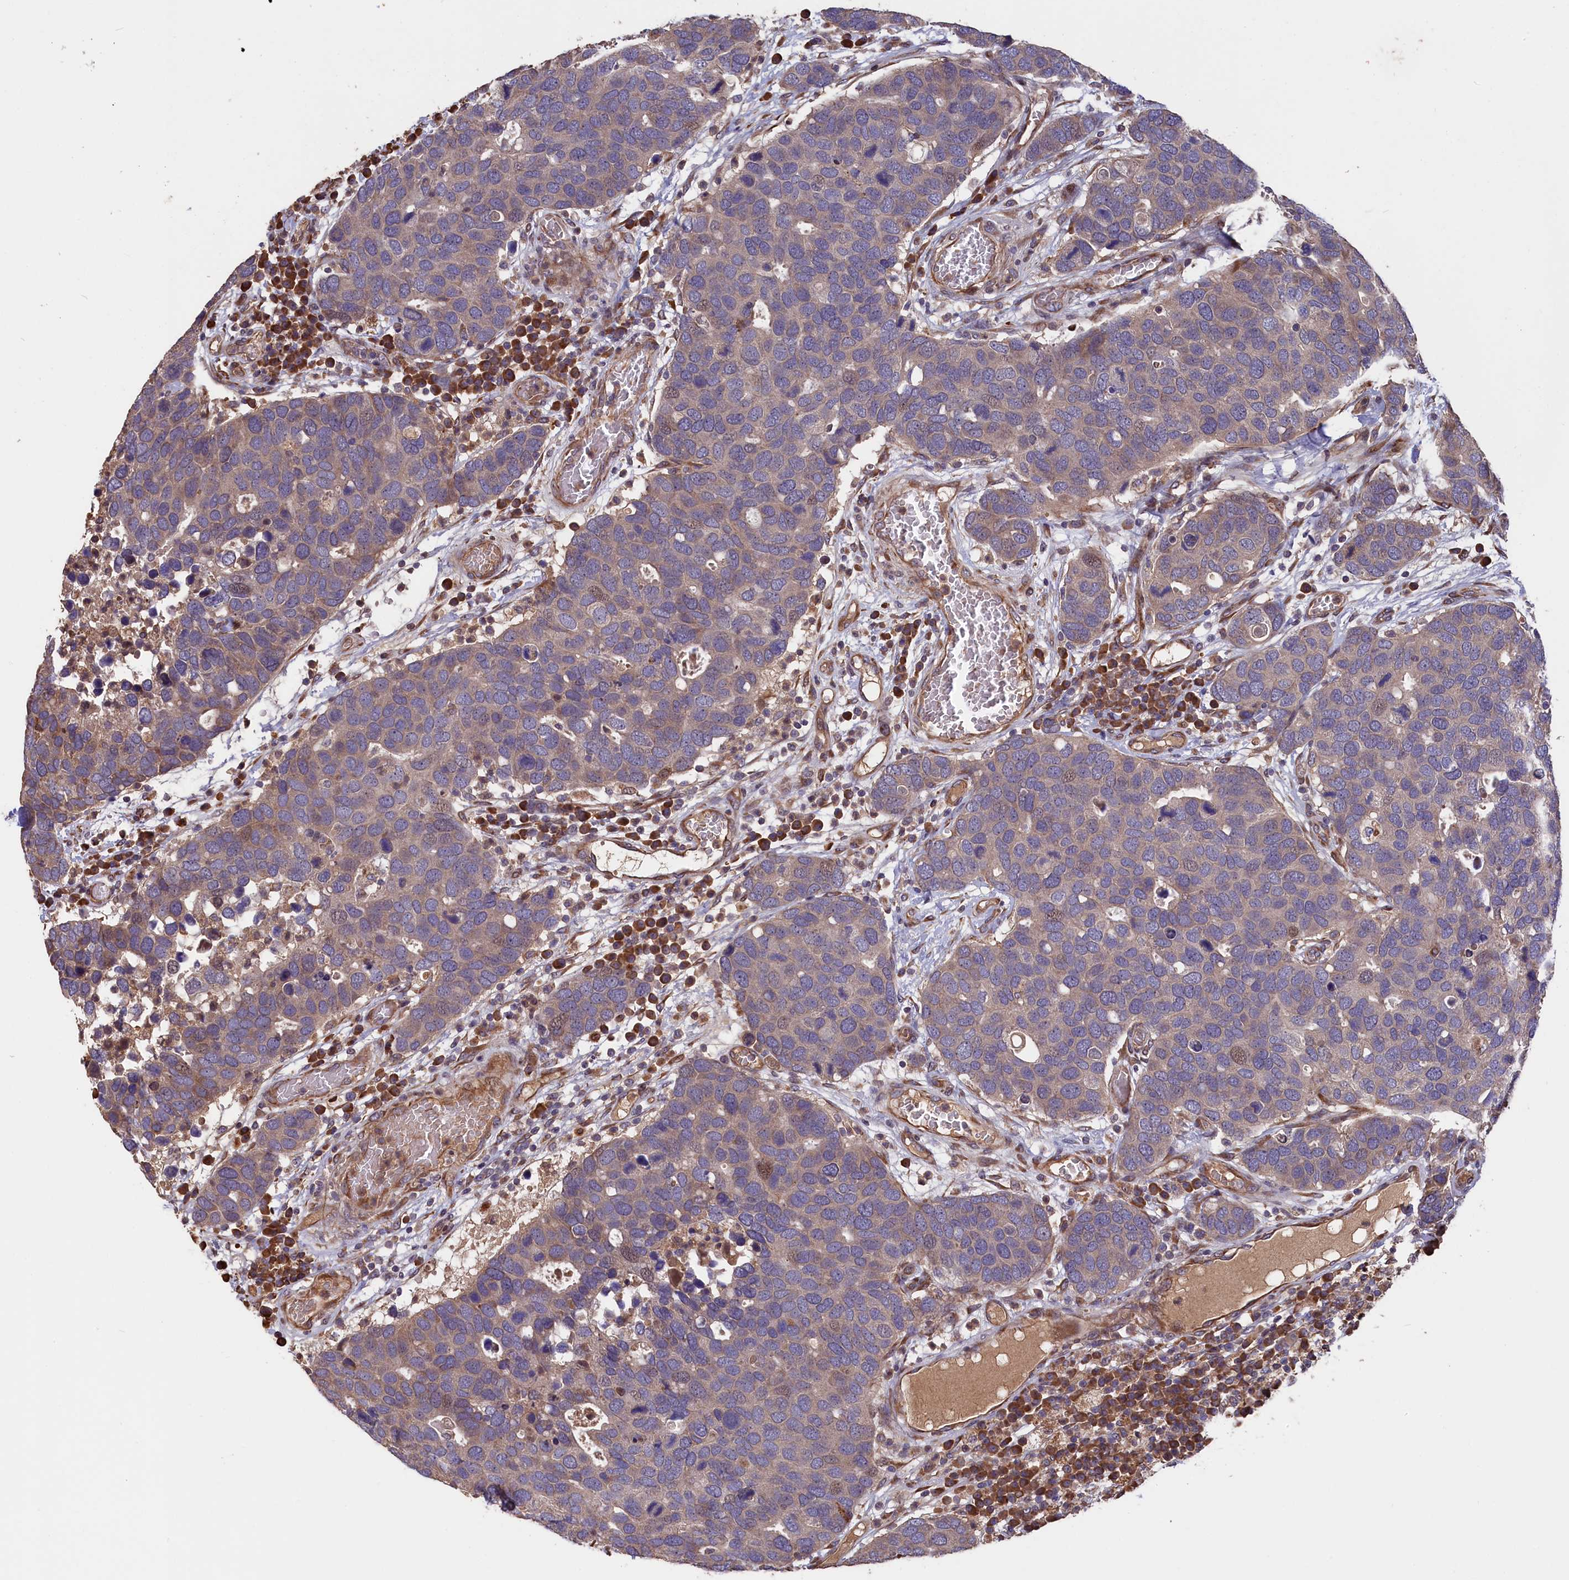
{"staining": {"intensity": "weak", "quantity": "25%-75%", "location": "cytoplasmic/membranous"}, "tissue": "breast cancer", "cell_type": "Tumor cells", "image_type": "cancer", "snomed": [{"axis": "morphology", "description": "Duct carcinoma"}, {"axis": "topography", "description": "Breast"}], "caption": "Tumor cells display weak cytoplasmic/membranous expression in approximately 25%-75% of cells in breast invasive ductal carcinoma.", "gene": "GREB1L", "patient": {"sex": "female", "age": 83}}